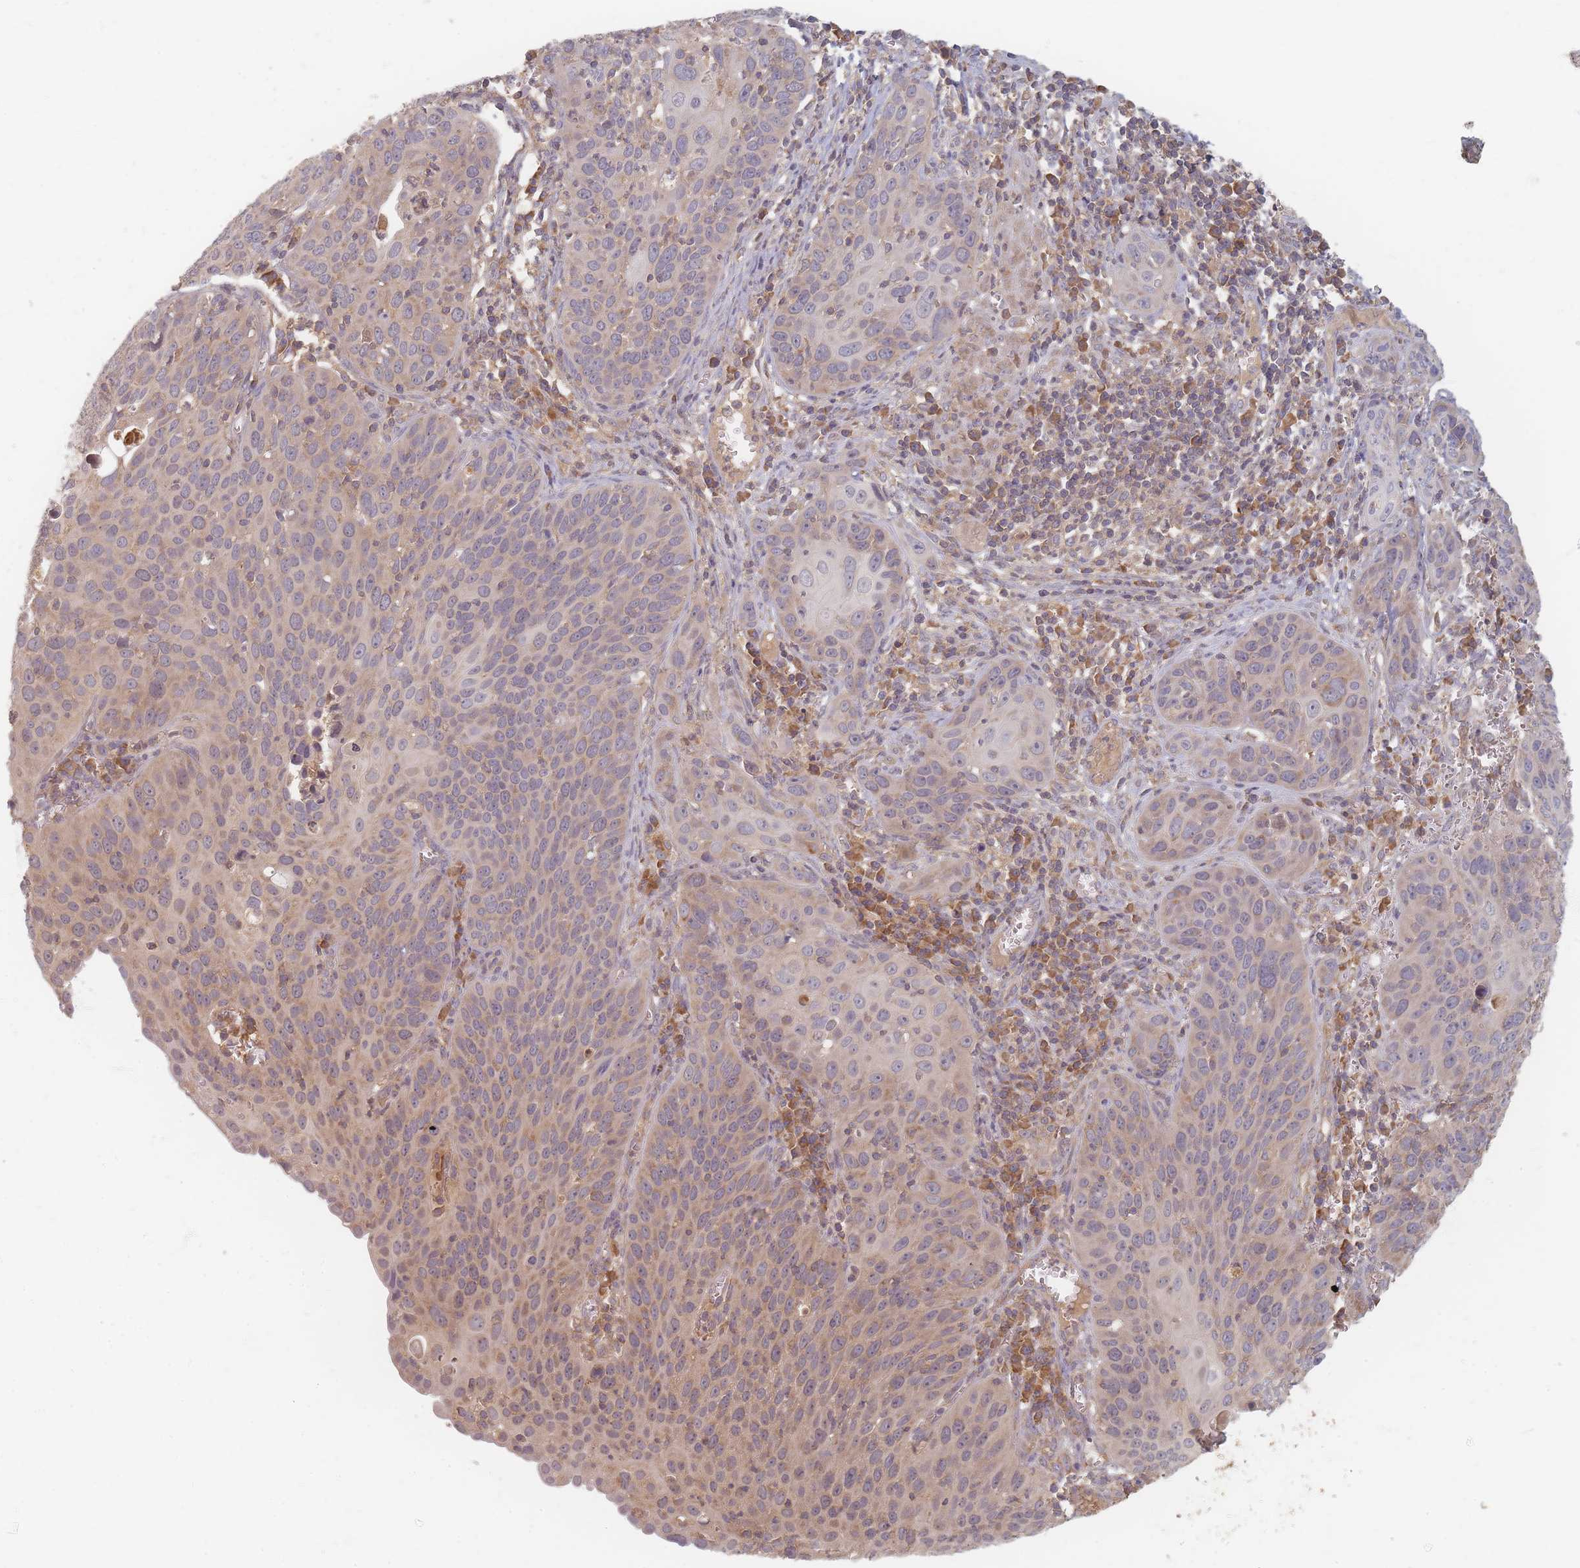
{"staining": {"intensity": "weak", "quantity": "25%-75%", "location": "cytoplasmic/membranous"}, "tissue": "cervical cancer", "cell_type": "Tumor cells", "image_type": "cancer", "snomed": [{"axis": "morphology", "description": "Squamous cell carcinoma, NOS"}, {"axis": "topography", "description": "Cervix"}], "caption": "Protein staining shows weak cytoplasmic/membranous staining in approximately 25%-75% of tumor cells in cervical cancer.", "gene": "SLC35F3", "patient": {"sex": "female", "age": 36}}